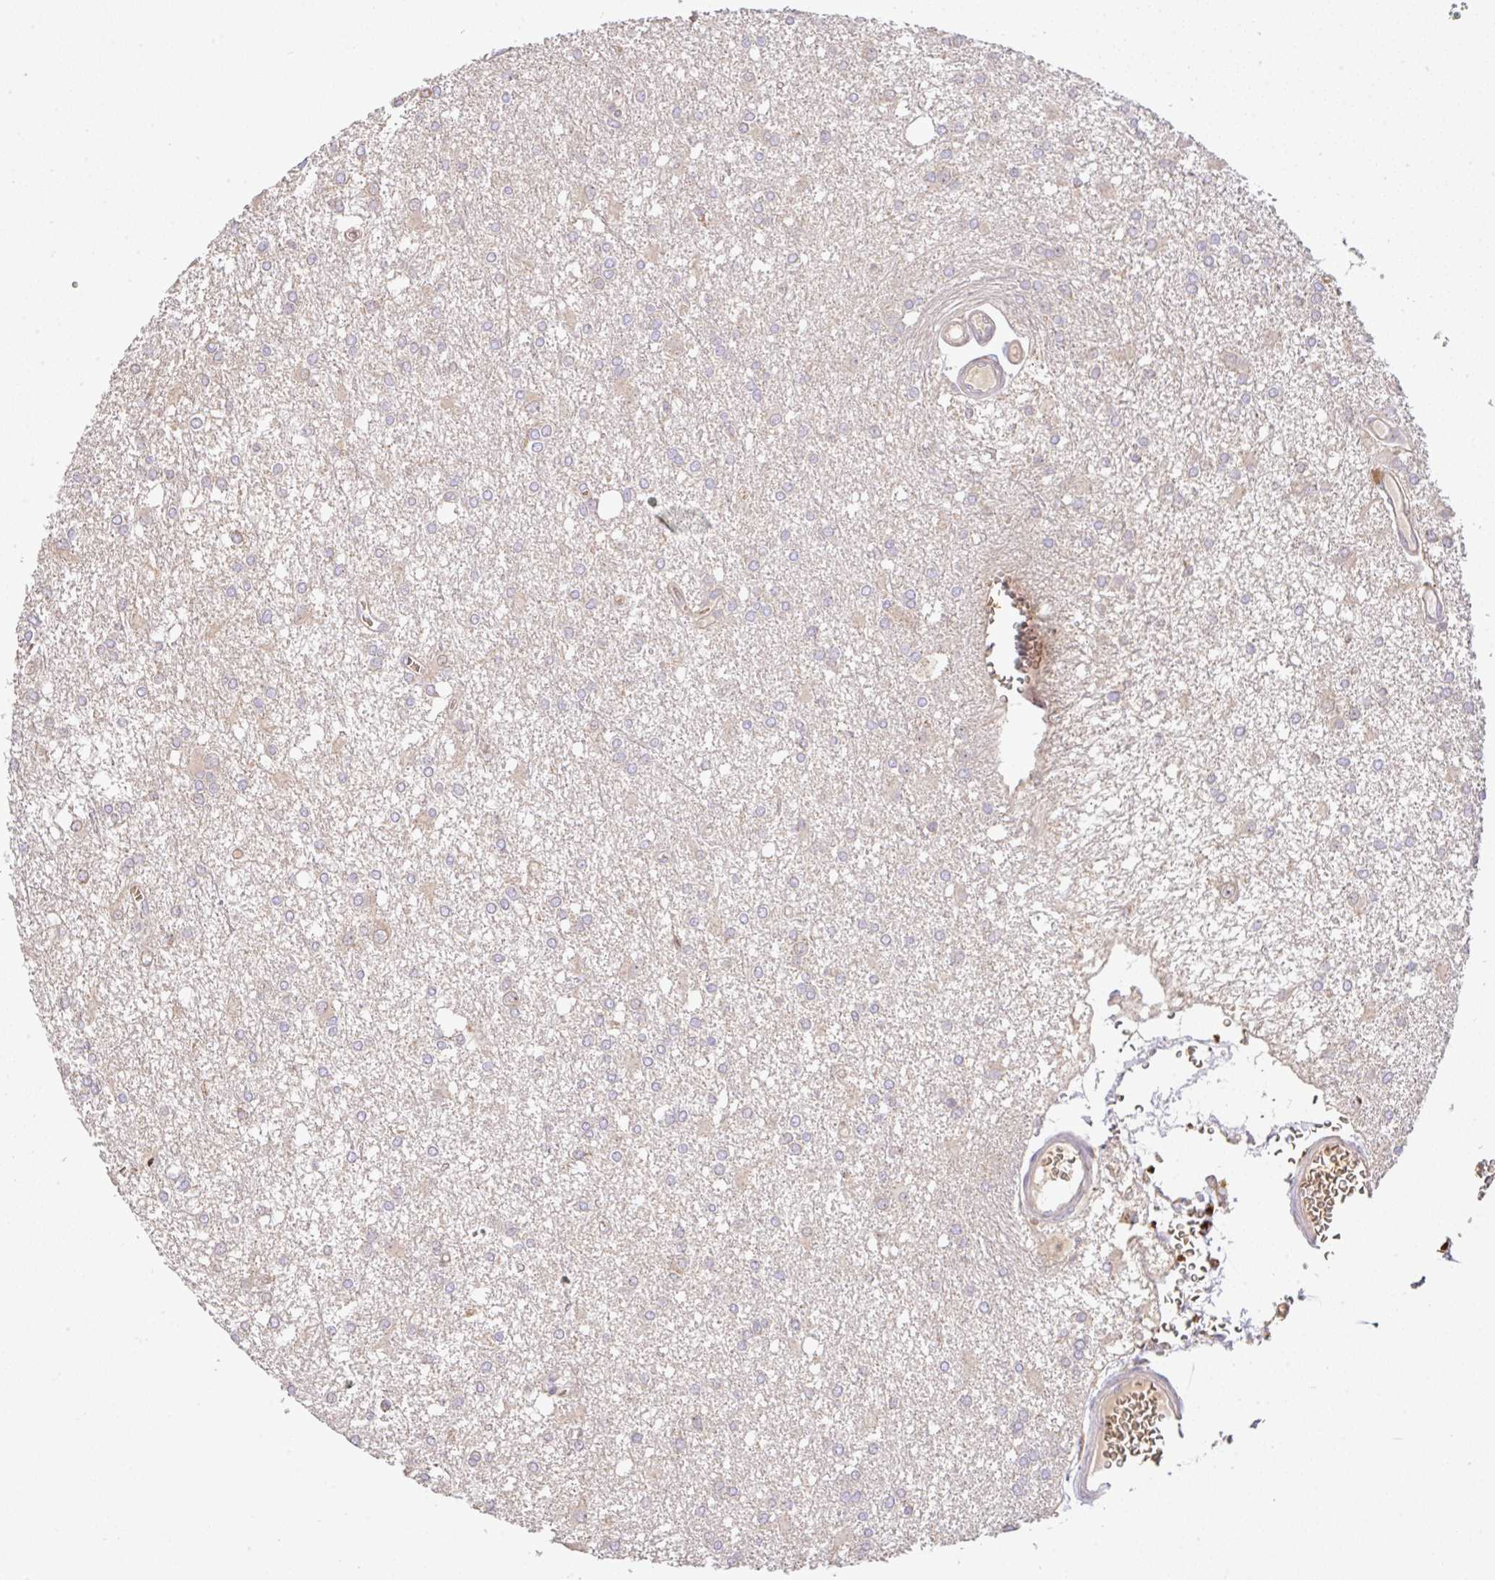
{"staining": {"intensity": "negative", "quantity": "none", "location": "none"}, "tissue": "glioma", "cell_type": "Tumor cells", "image_type": "cancer", "snomed": [{"axis": "morphology", "description": "Glioma, malignant, High grade"}, {"axis": "topography", "description": "Brain"}], "caption": "Malignant high-grade glioma was stained to show a protein in brown. There is no significant expression in tumor cells.", "gene": "C1QTNF9B", "patient": {"sex": "male", "age": 48}}